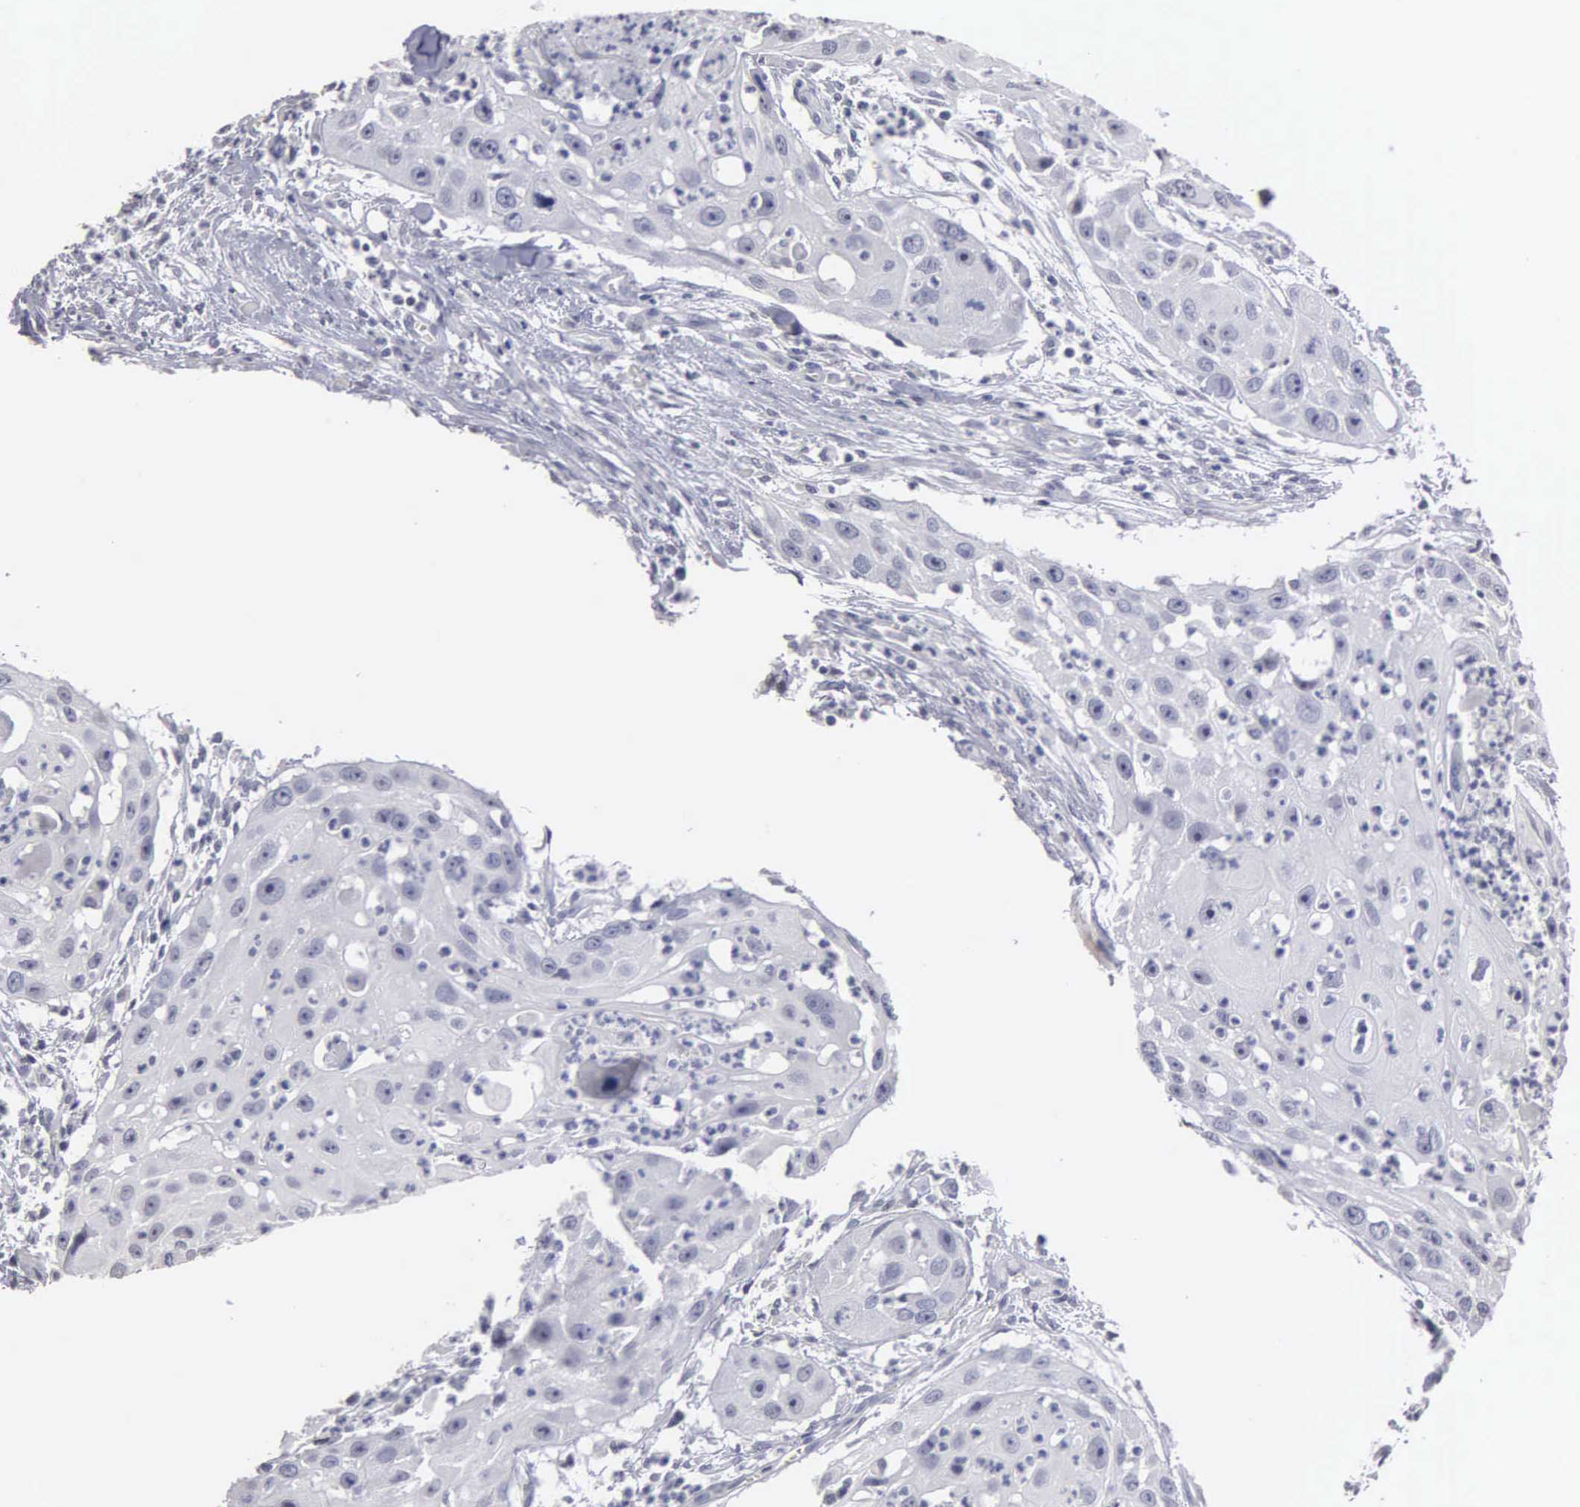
{"staining": {"intensity": "negative", "quantity": "none", "location": "none"}, "tissue": "head and neck cancer", "cell_type": "Tumor cells", "image_type": "cancer", "snomed": [{"axis": "morphology", "description": "Squamous cell carcinoma, NOS"}, {"axis": "topography", "description": "Head-Neck"}], "caption": "Head and neck cancer (squamous cell carcinoma) was stained to show a protein in brown. There is no significant positivity in tumor cells.", "gene": "UPB1", "patient": {"sex": "male", "age": 64}}